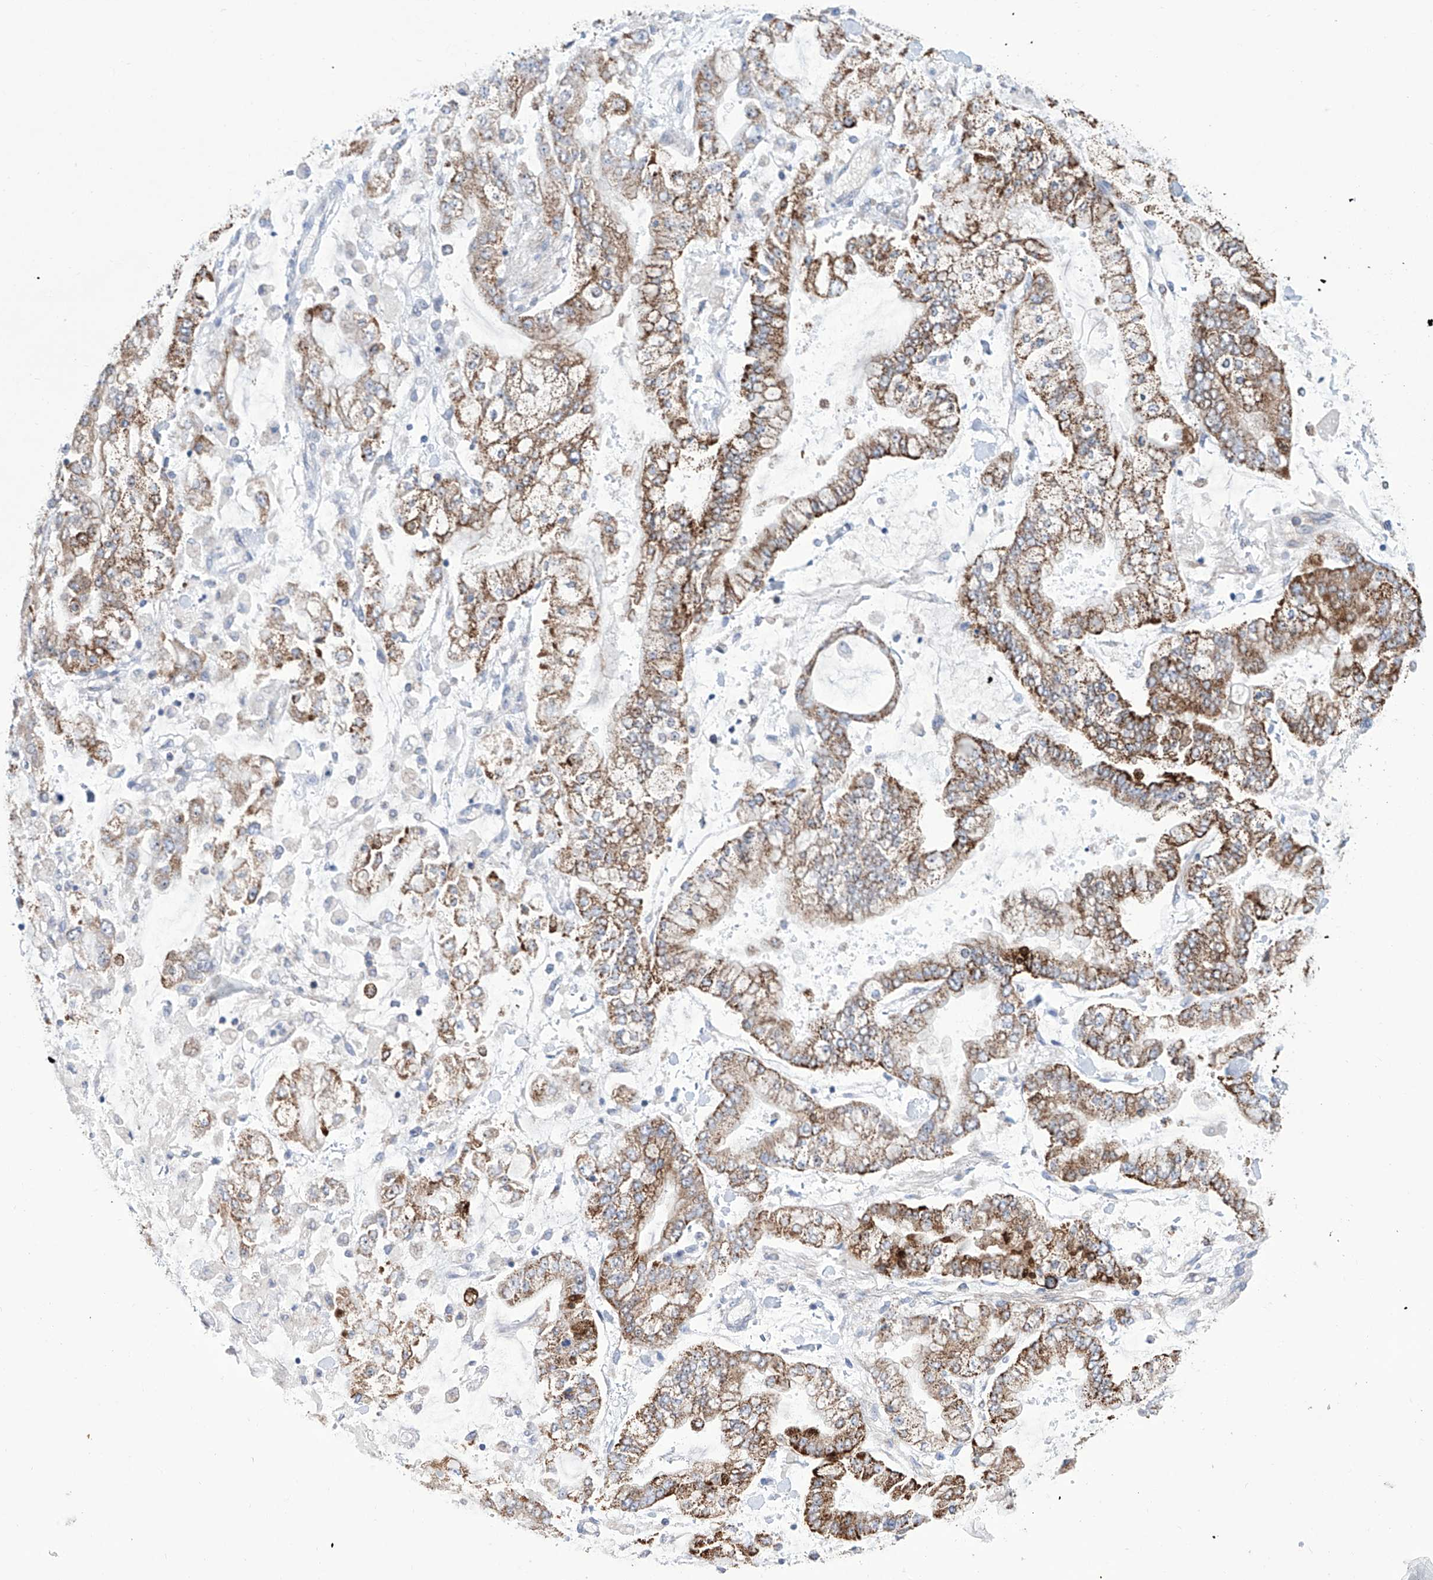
{"staining": {"intensity": "strong", "quantity": "25%-75%", "location": "cytoplasmic/membranous"}, "tissue": "stomach cancer", "cell_type": "Tumor cells", "image_type": "cancer", "snomed": [{"axis": "morphology", "description": "Normal tissue, NOS"}, {"axis": "morphology", "description": "Adenocarcinoma, NOS"}, {"axis": "topography", "description": "Stomach, upper"}, {"axis": "topography", "description": "Stomach"}], "caption": "Stomach cancer stained for a protein demonstrates strong cytoplasmic/membranous positivity in tumor cells.", "gene": "ALDH6A1", "patient": {"sex": "male", "age": 76}}